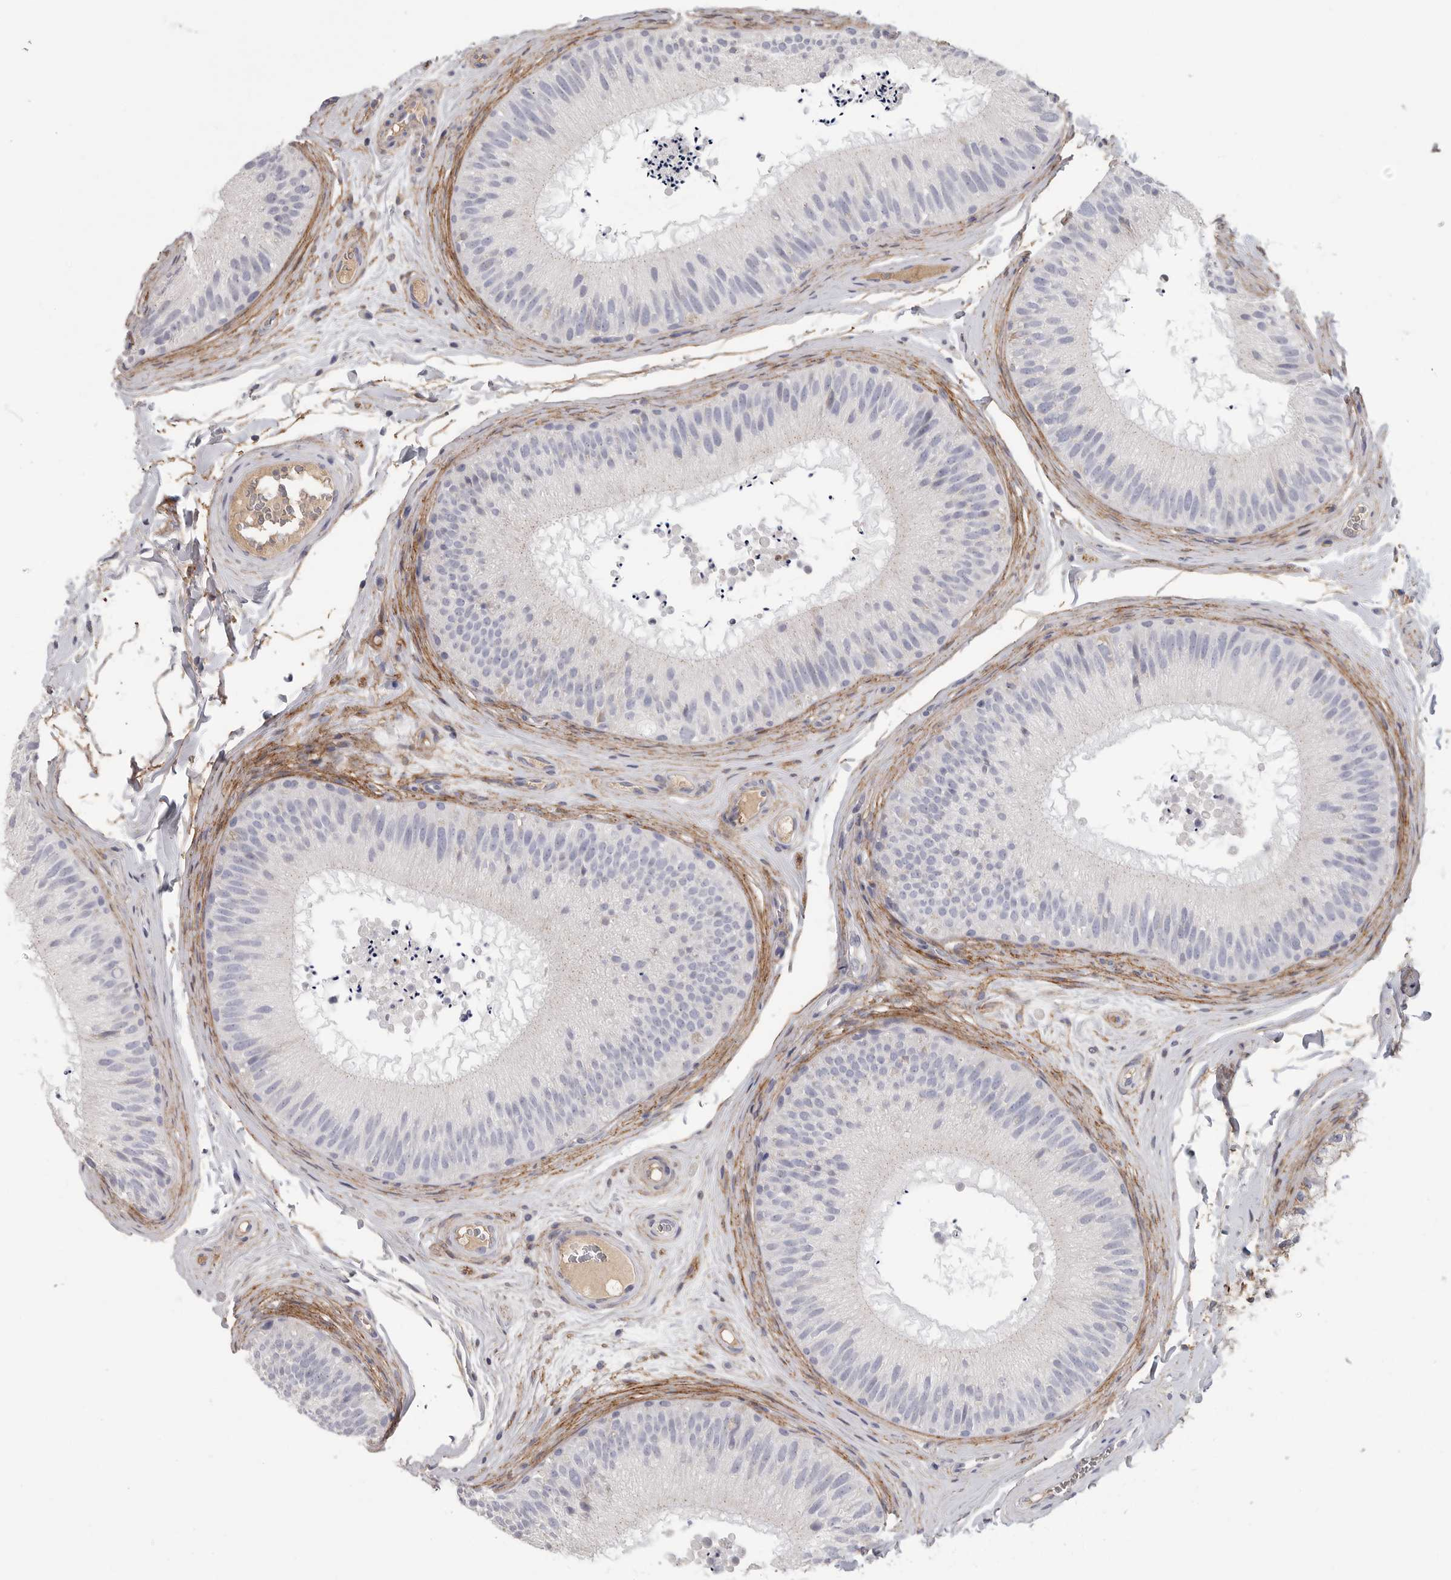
{"staining": {"intensity": "negative", "quantity": "none", "location": "none"}, "tissue": "epididymis", "cell_type": "Glandular cells", "image_type": "normal", "snomed": [{"axis": "morphology", "description": "Normal tissue, NOS"}, {"axis": "topography", "description": "Epididymis"}], "caption": "DAB (3,3'-diaminobenzidine) immunohistochemical staining of benign epididymis displays no significant staining in glandular cells.", "gene": "SDC3", "patient": {"sex": "male", "age": 45}}